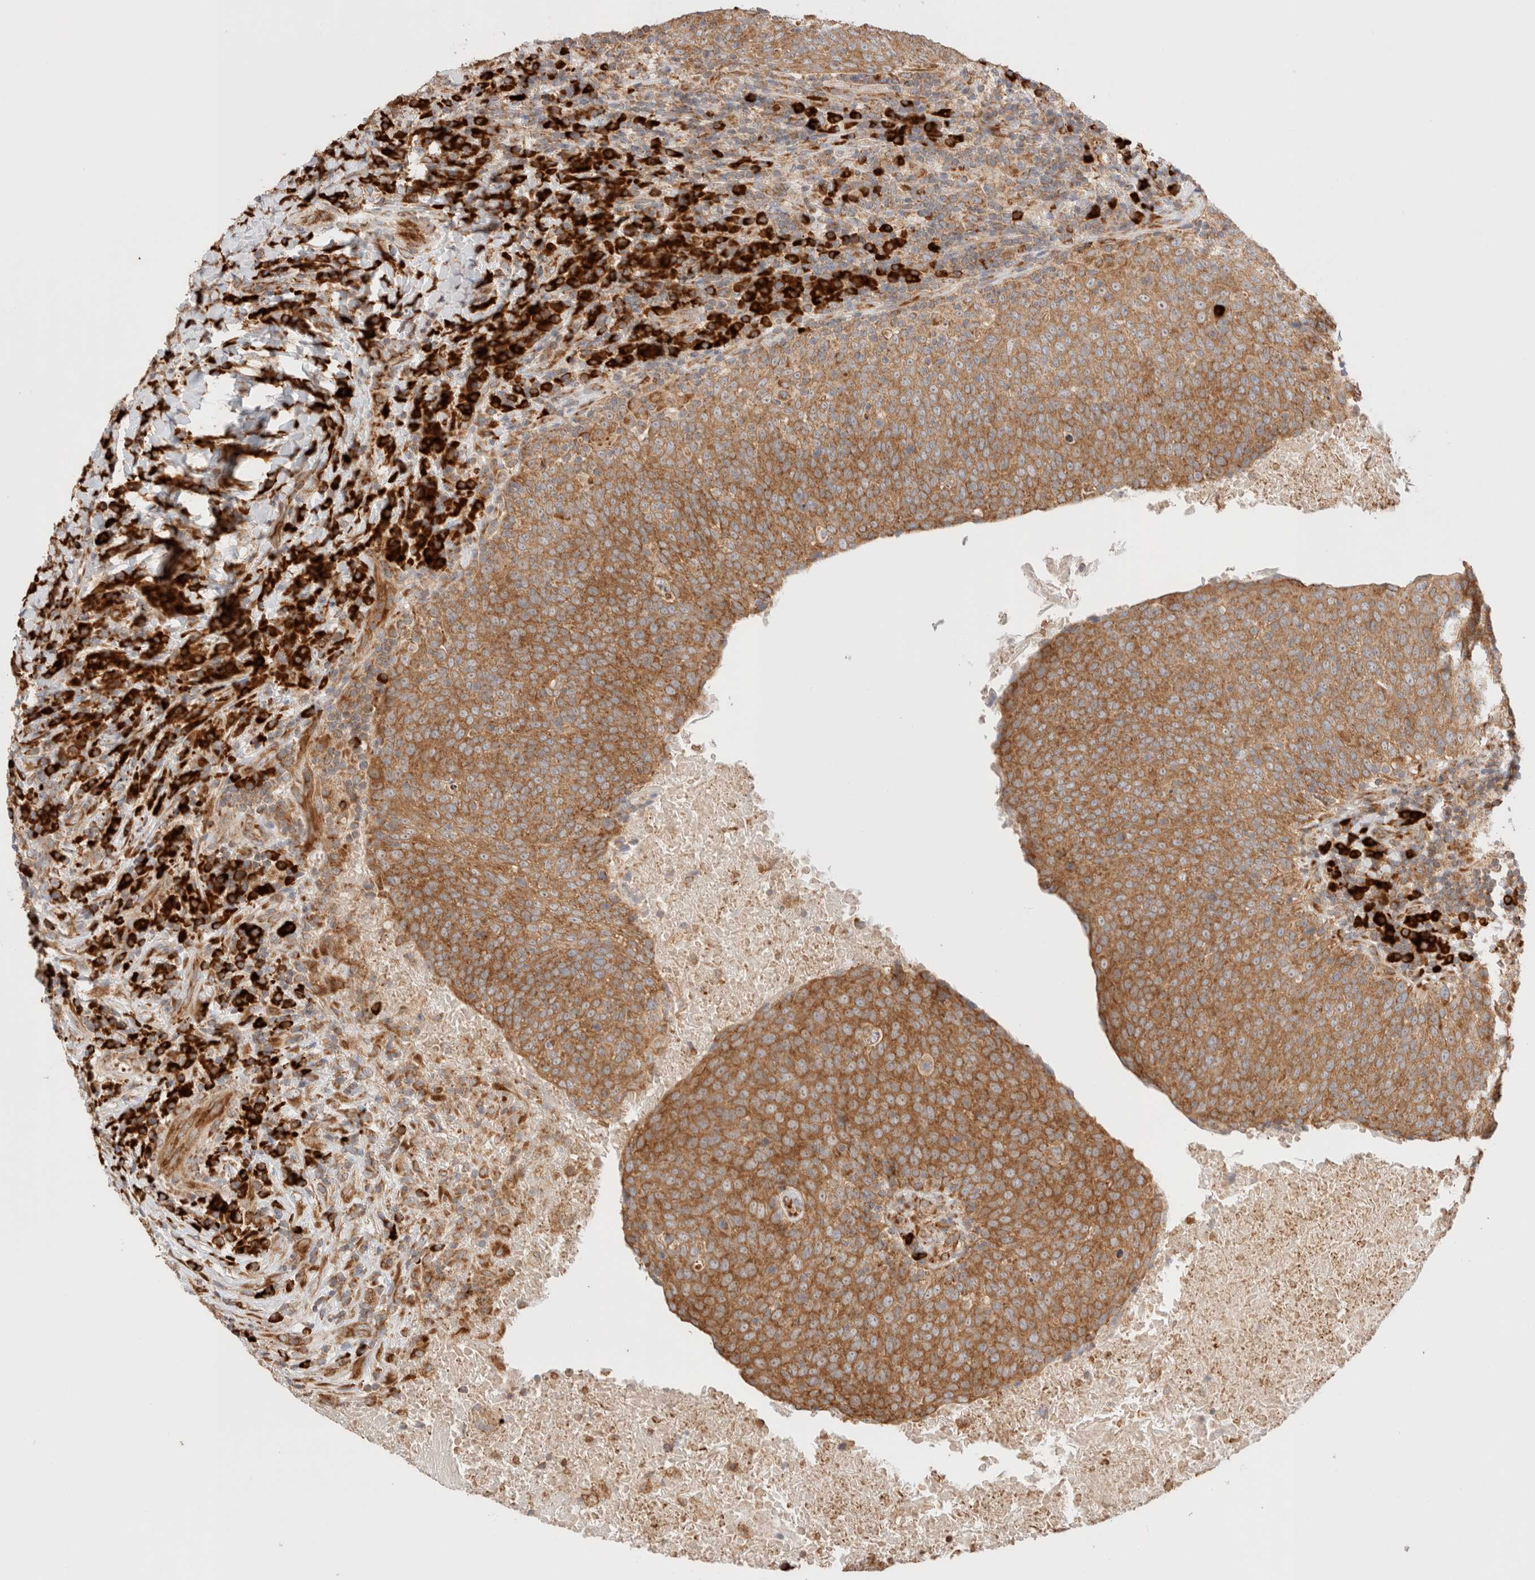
{"staining": {"intensity": "moderate", "quantity": ">75%", "location": "cytoplasmic/membranous"}, "tissue": "head and neck cancer", "cell_type": "Tumor cells", "image_type": "cancer", "snomed": [{"axis": "morphology", "description": "Squamous cell carcinoma, NOS"}, {"axis": "morphology", "description": "Squamous cell carcinoma, metastatic, NOS"}, {"axis": "topography", "description": "Lymph node"}, {"axis": "topography", "description": "Head-Neck"}], "caption": "High-power microscopy captured an IHC photomicrograph of head and neck cancer, revealing moderate cytoplasmic/membranous staining in about >75% of tumor cells. (Brightfield microscopy of DAB IHC at high magnification).", "gene": "UTS2B", "patient": {"sex": "male", "age": 62}}